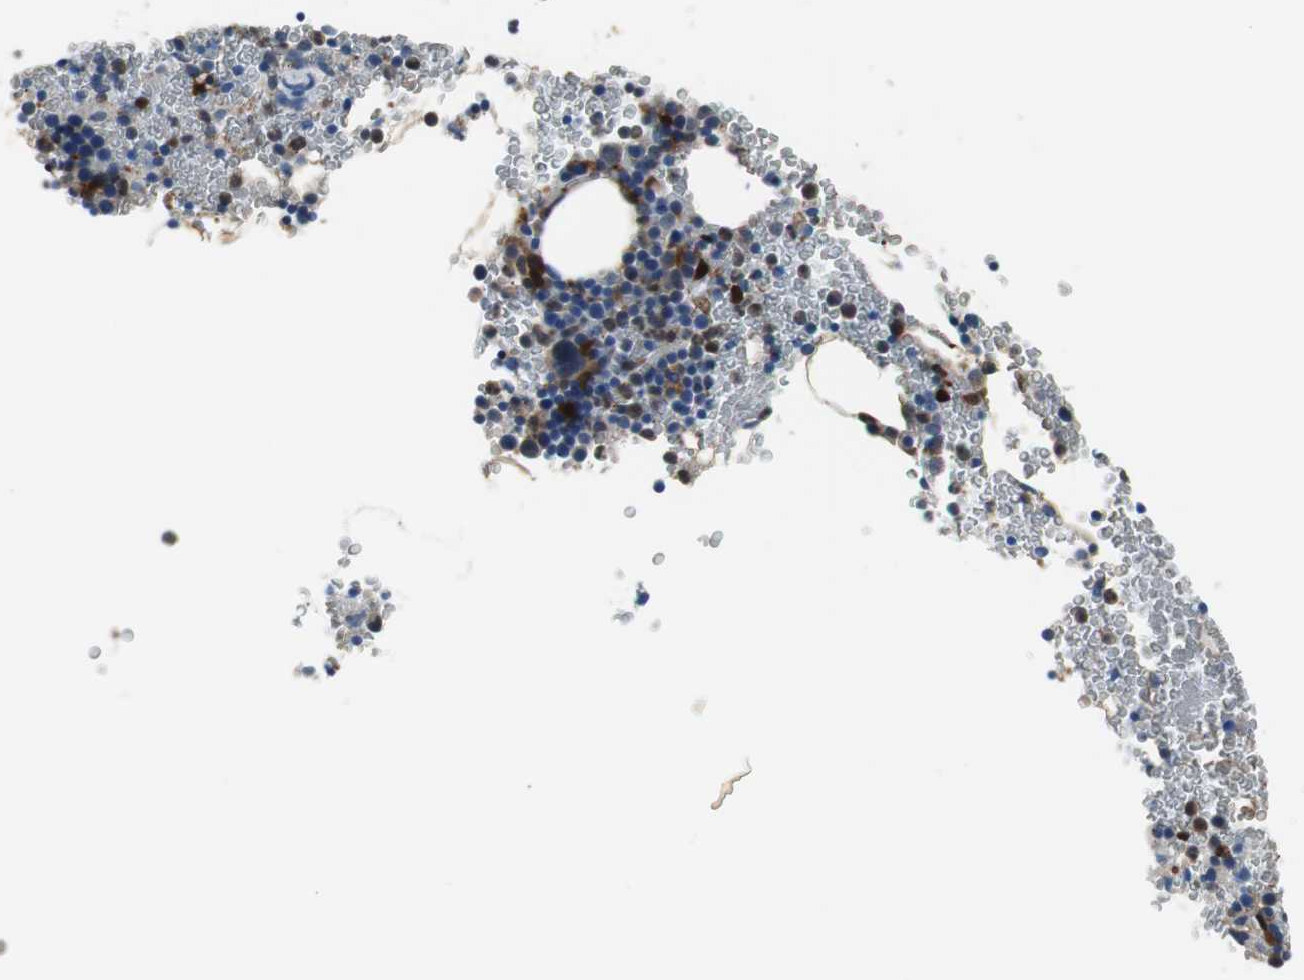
{"staining": {"intensity": "strong", "quantity": "<25%", "location": "cytoplasmic/membranous,nuclear"}, "tissue": "bone marrow", "cell_type": "Hematopoietic cells", "image_type": "normal", "snomed": [{"axis": "morphology", "description": "Normal tissue, NOS"}, {"axis": "morphology", "description": "Inflammation, NOS"}, {"axis": "topography", "description": "Bone marrow"}], "caption": "Immunohistochemical staining of normal human bone marrow demonstrates strong cytoplasmic/membranous,nuclear protein positivity in about <25% of hematopoietic cells. The protein is shown in brown color, while the nuclei are stained blue.", "gene": "IL18", "patient": {"sex": "male", "age": 22}}